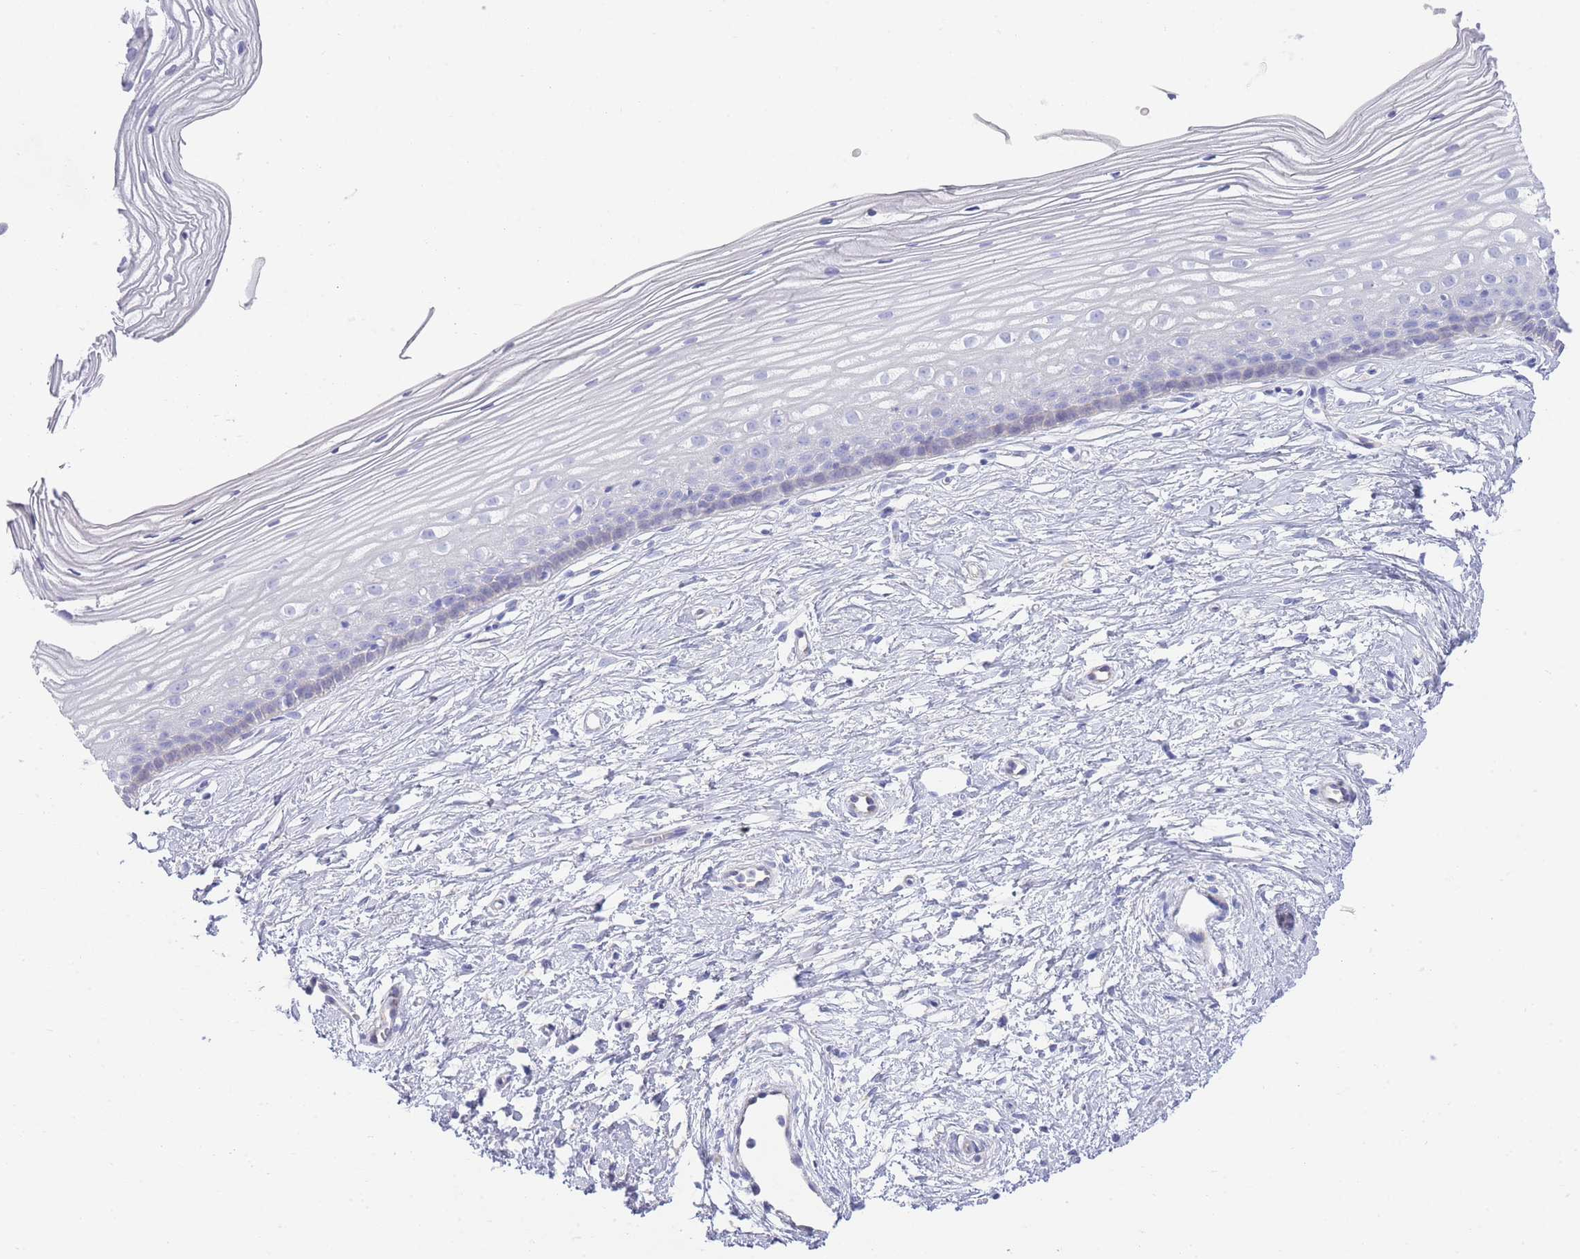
{"staining": {"intensity": "weak", "quantity": "<25%", "location": "cytoplasmic/membranous"}, "tissue": "cervix", "cell_type": "Glandular cells", "image_type": "normal", "snomed": [{"axis": "morphology", "description": "Normal tissue, NOS"}, {"axis": "topography", "description": "Cervix"}], "caption": "Cervix stained for a protein using IHC exhibits no staining glandular cells.", "gene": "LRRC37A2", "patient": {"sex": "female", "age": 40}}